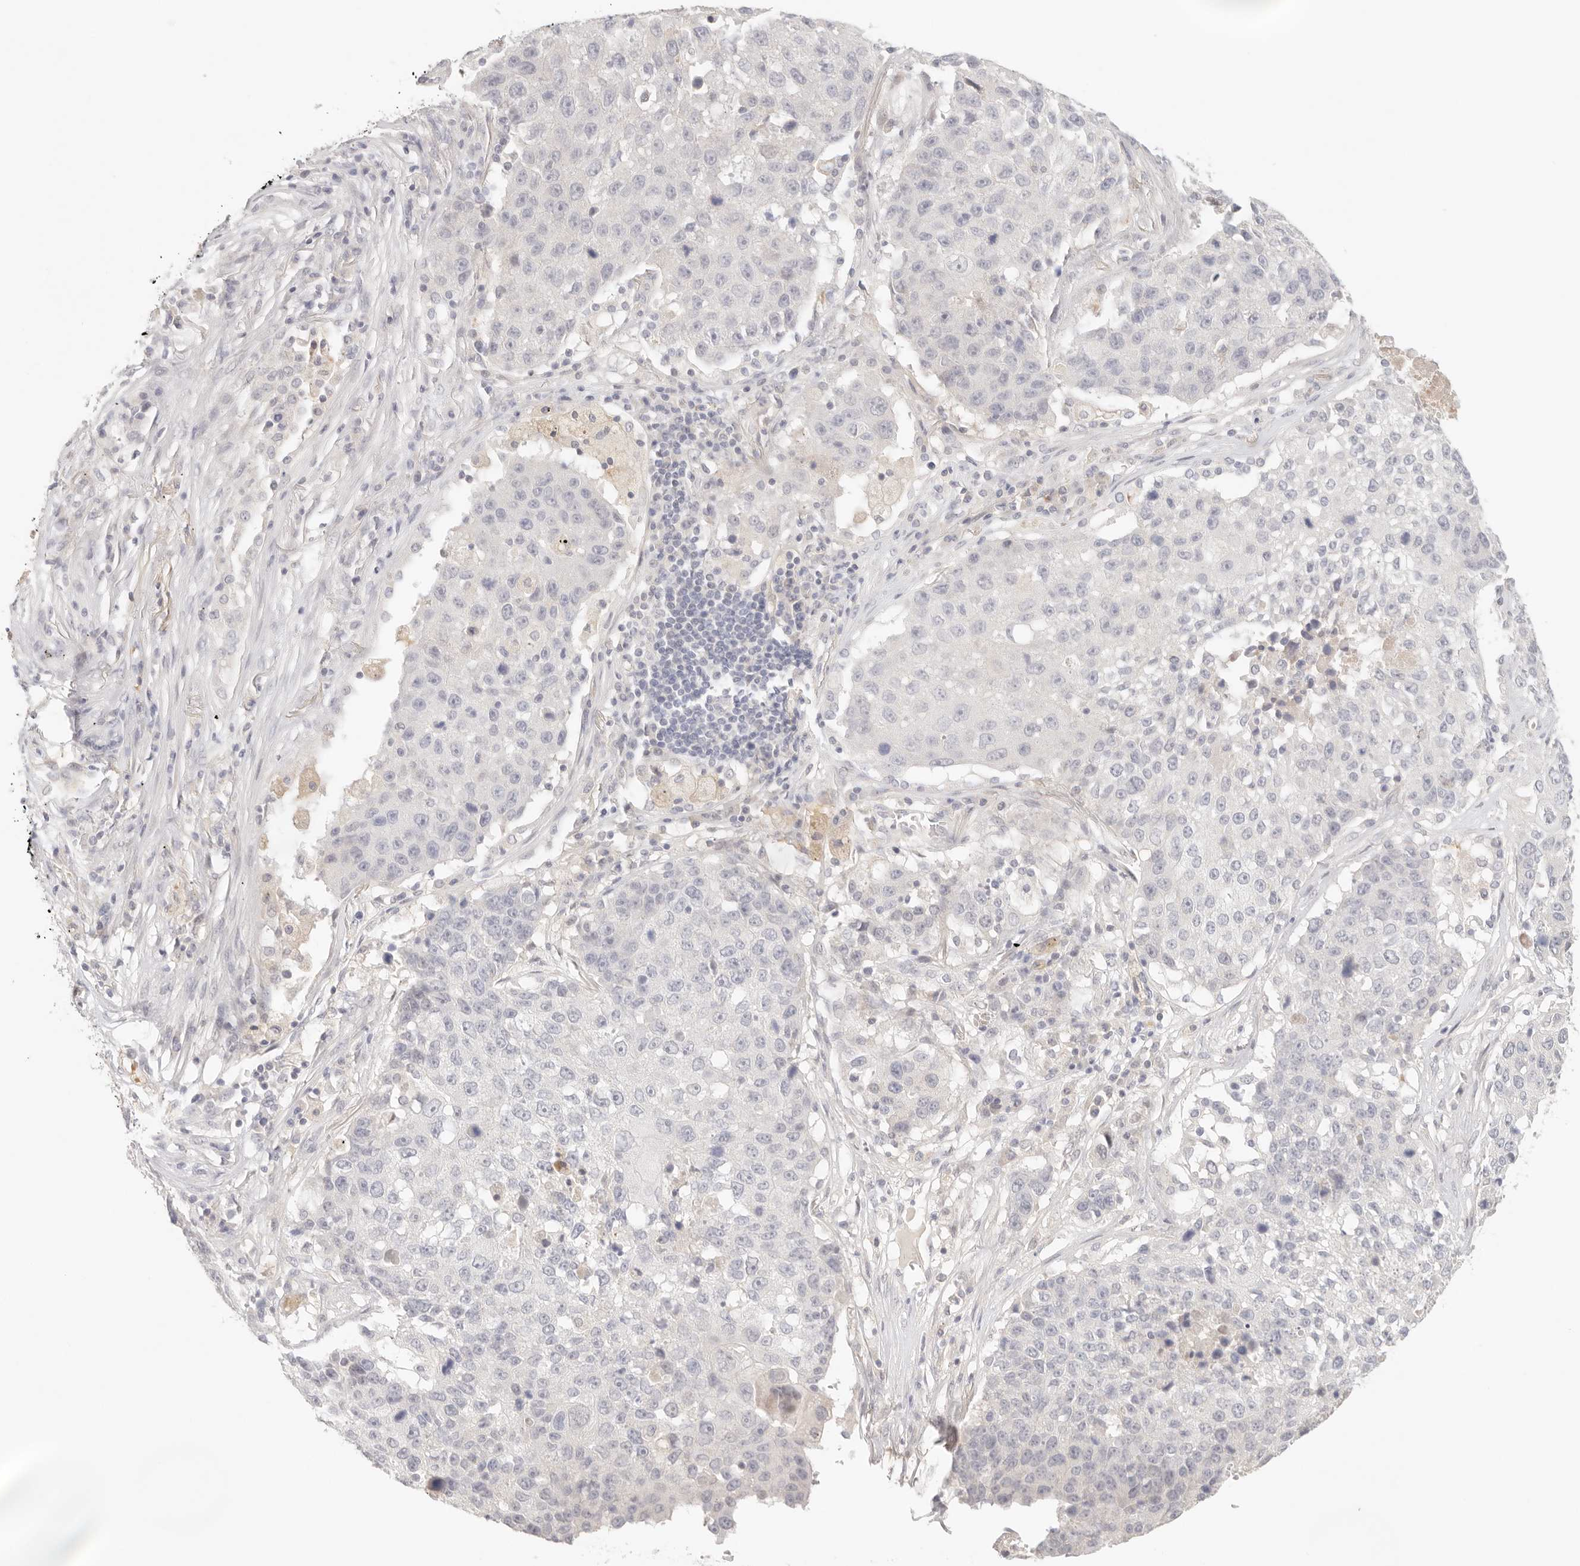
{"staining": {"intensity": "negative", "quantity": "none", "location": "none"}, "tissue": "lung cancer", "cell_type": "Tumor cells", "image_type": "cancer", "snomed": [{"axis": "morphology", "description": "Squamous cell carcinoma, NOS"}, {"axis": "topography", "description": "Lung"}], "caption": "Protein analysis of lung cancer (squamous cell carcinoma) exhibits no significant positivity in tumor cells.", "gene": "SPHK1", "patient": {"sex": "male", "age": 61}}